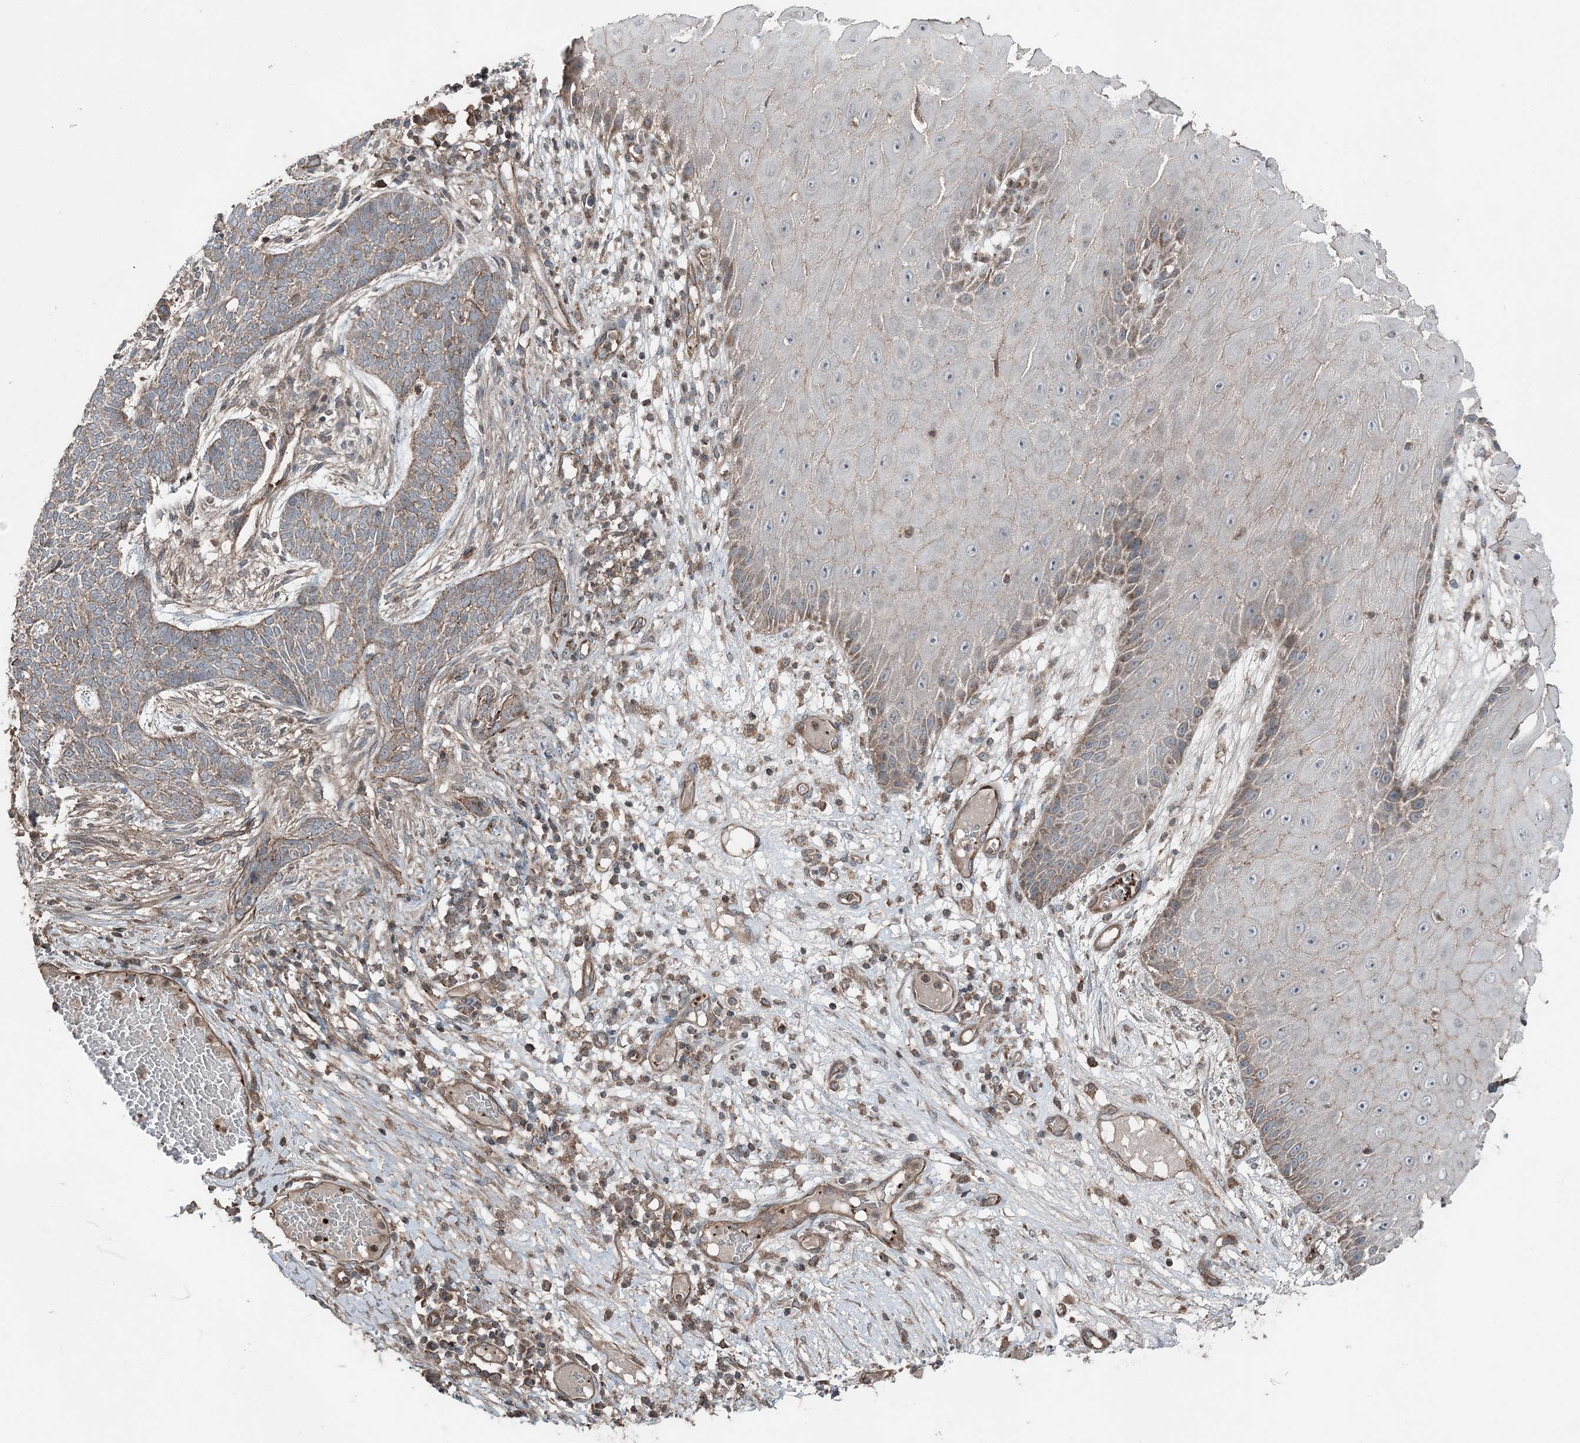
{"staining": {"intensity": "weak", "quantity": ">75%", "location": "cytoplasmic/membranous"}, "tissue": "skin cancer", "cell_type": "Tumor cells", "image_type": "cancer", "snomed": [{"axis": "morphology", "description": "Normal tissue, NOS"}, {"axis": "morphology", "description": "Basal cell carcinoma"}, {"axis": "topography", "description": "Skin"}], "caption": "Protein analysis of skin basal cell carcinoma tissue displays weak cytoplasmic/membranous positivity in about >75% of tumor cells.", "gene": "KY", "patient": {"sex": "male", "age": 64}}